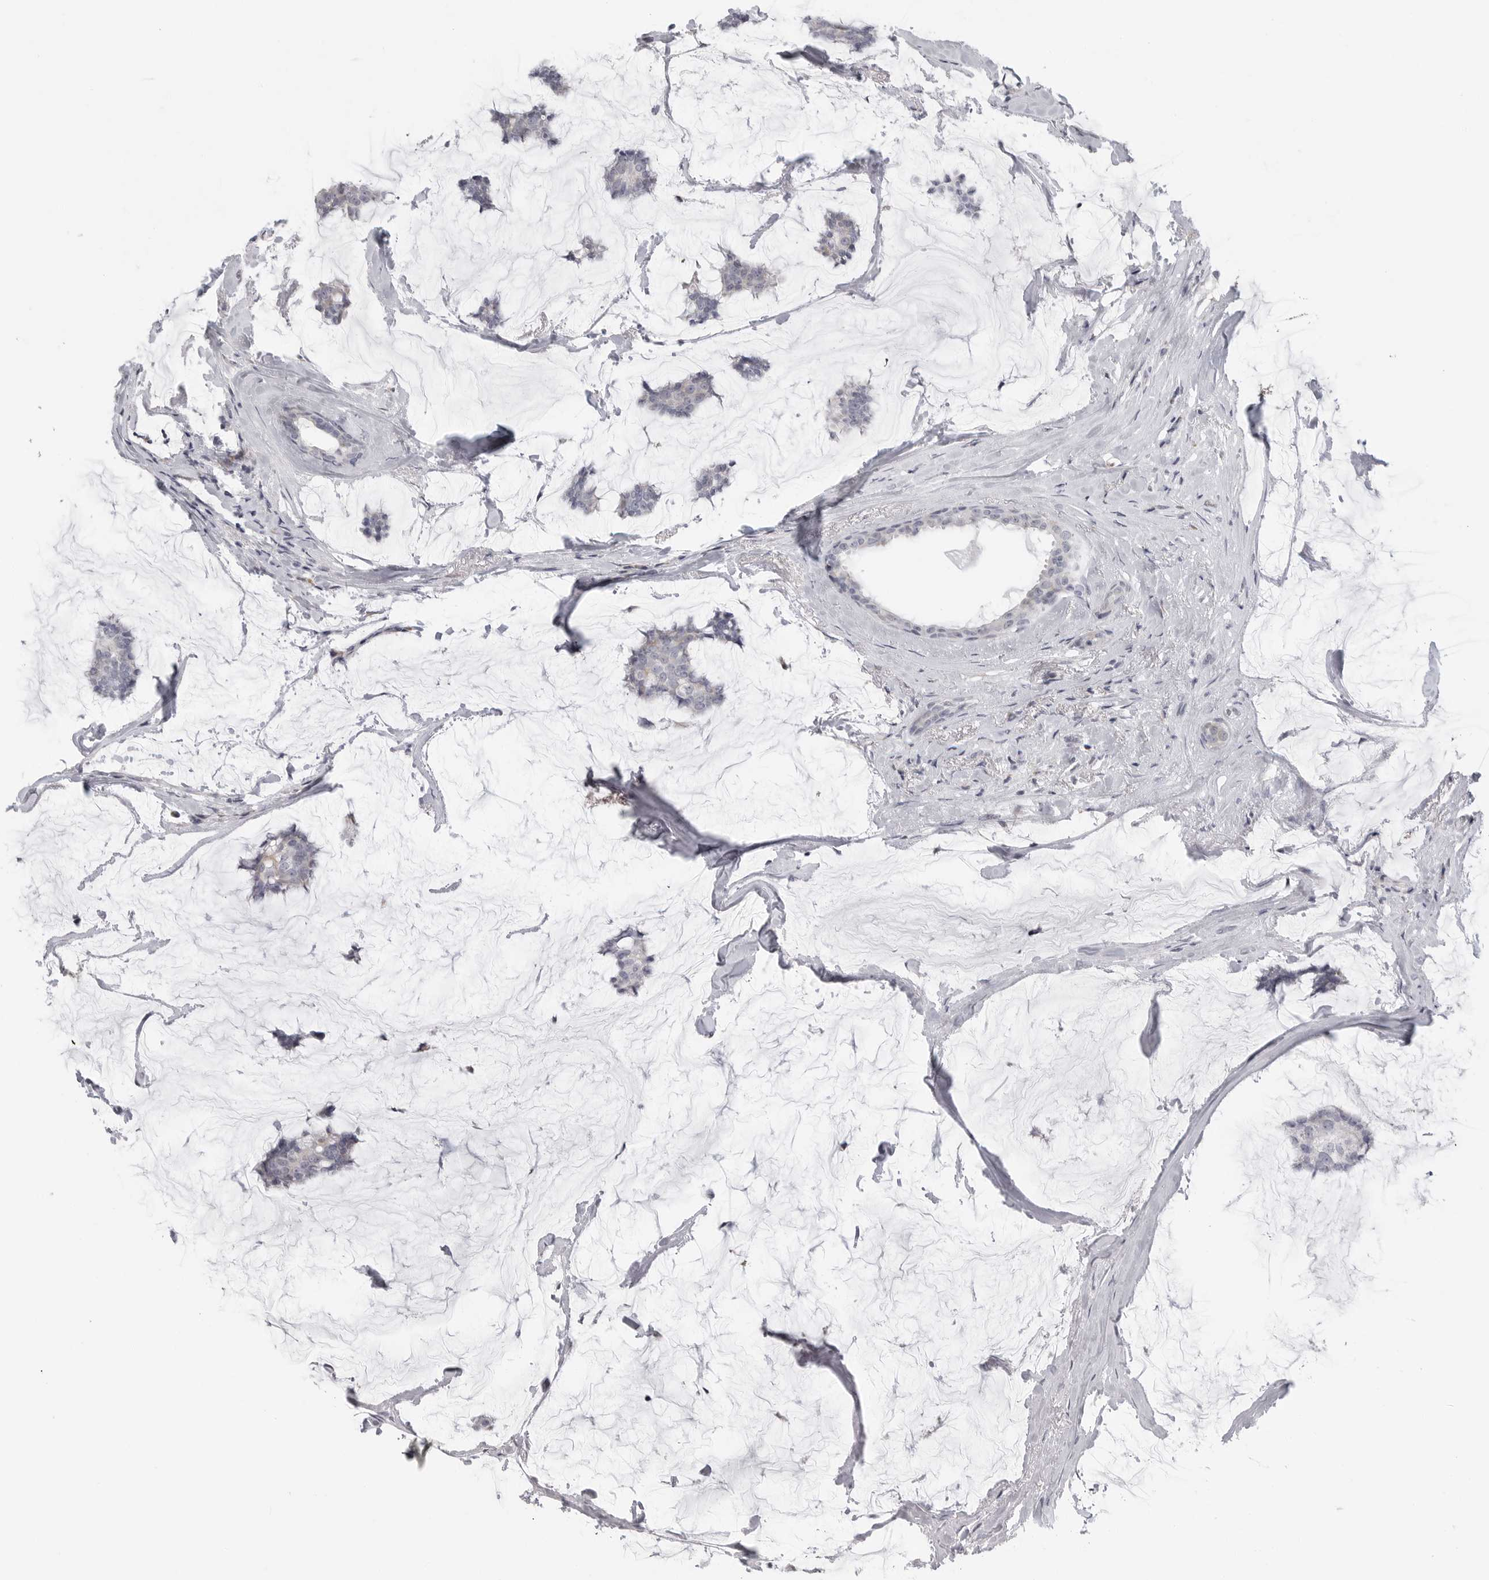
{"staining": {"intensity": "negative", "quantity": "none", "location": "none"}, "tissue": "breast cancer", "cell_type": "Tumor cells", "image_type": "cancer", "snomed": [{"axis": "morphology", "description": "Duct carcinoma"}, {"axis": "topography", "description": "Breast"}], "caption": "Breast infiltrating ductal carcinoma was stained to show a protein in brown. There is no significant expression in tumor cells.", "gene": "MAP7D1", "patient": {"sex": "female", "age": 93}}